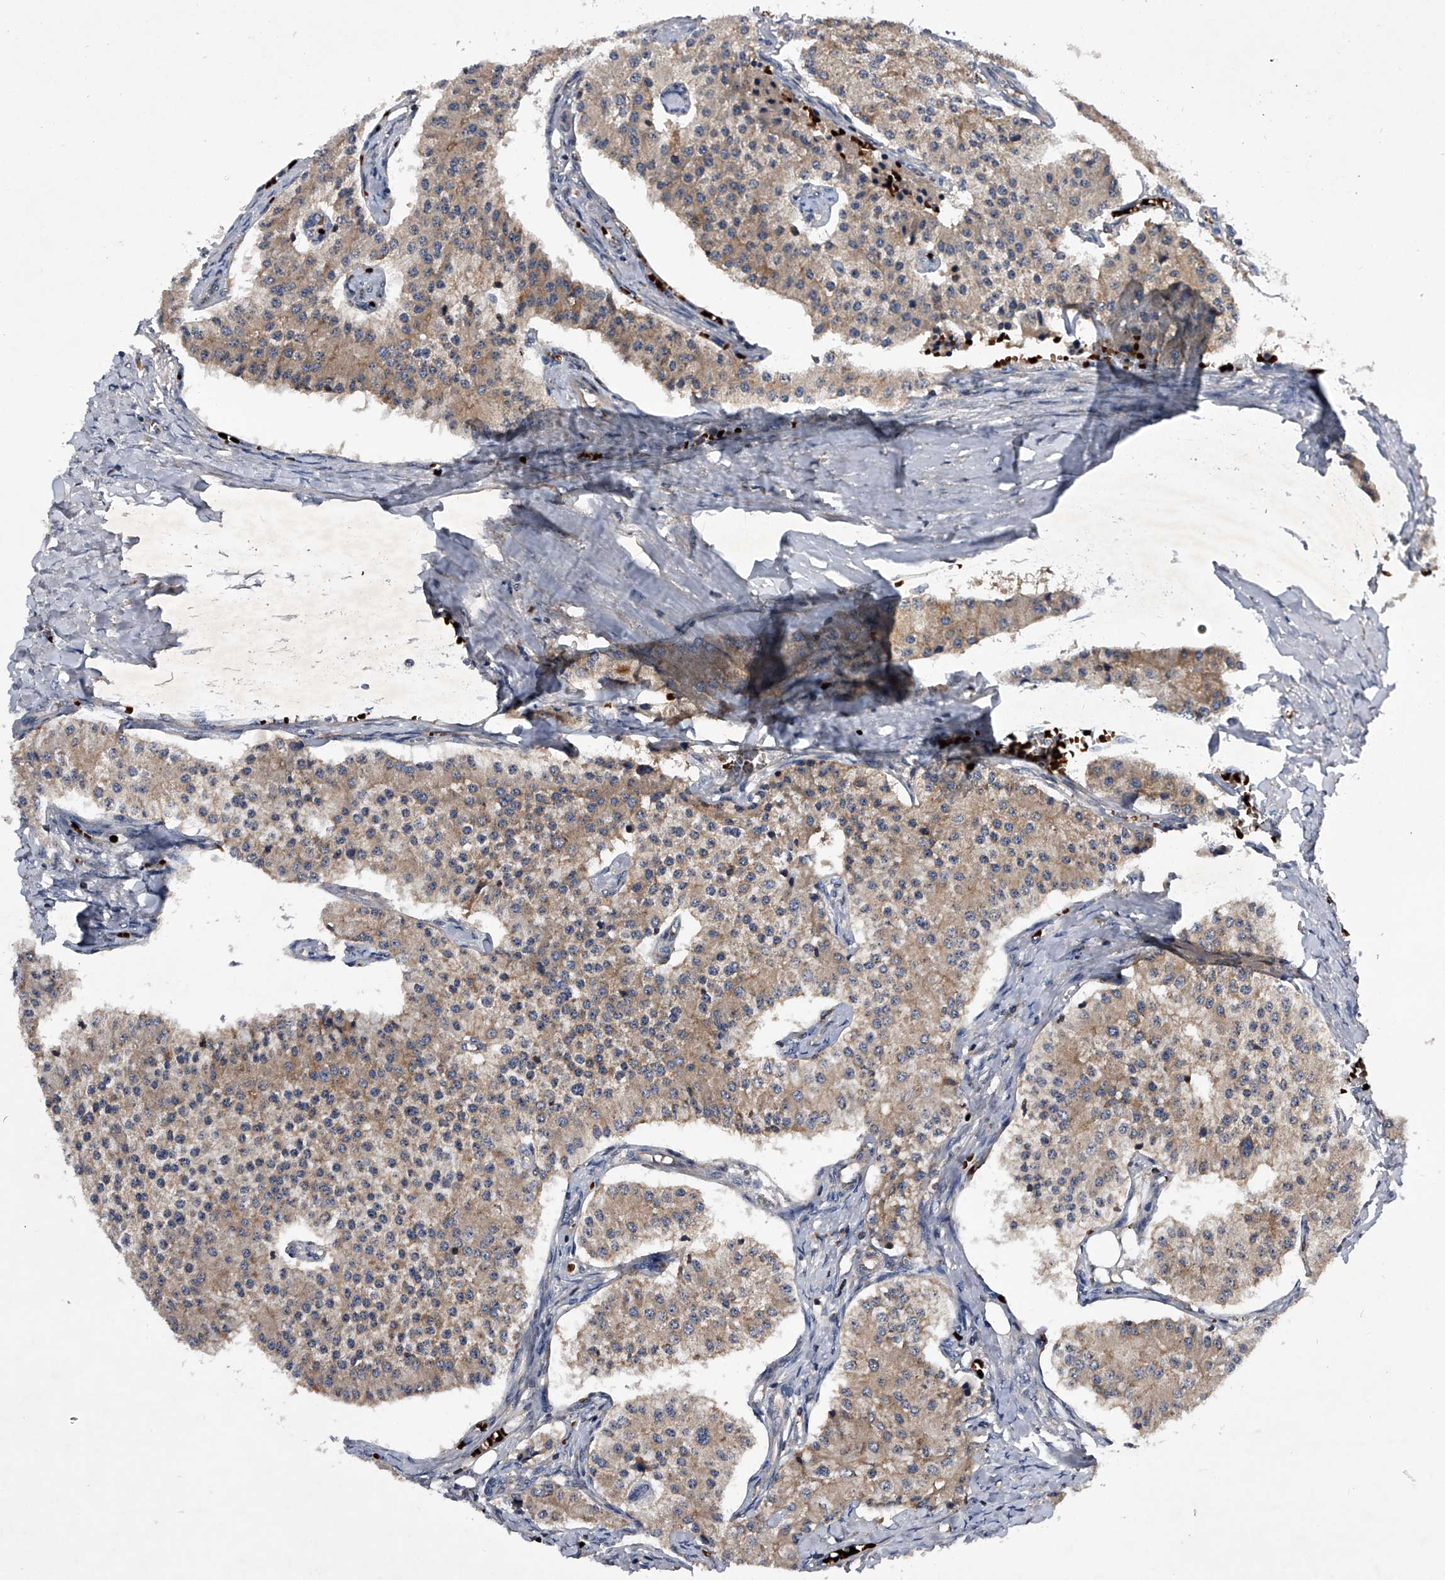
{"staining": {"intensity": "weak", "quantity": "25%-75%", "location": "cytoplasmic/membranous"}, "tissue": "carcinoid", "cell_type": "Tumor cells", "image_type": "cancer", "snomed": [{"axis": "morphology", "description": "Carcinoid, malignant, NOS"}, {"axis": "topography", "description": "Colon"}], "caption": "DAB (3,3'-diaminobenzidine) immunohistochemical staining of carcinoid (malignant) shows weak cytoplasmic/membranous protein expression in approximately 25%-75% of tumor cells.", "gene": "ZNF30", "patient": {"sex": "female", "age": 52}}